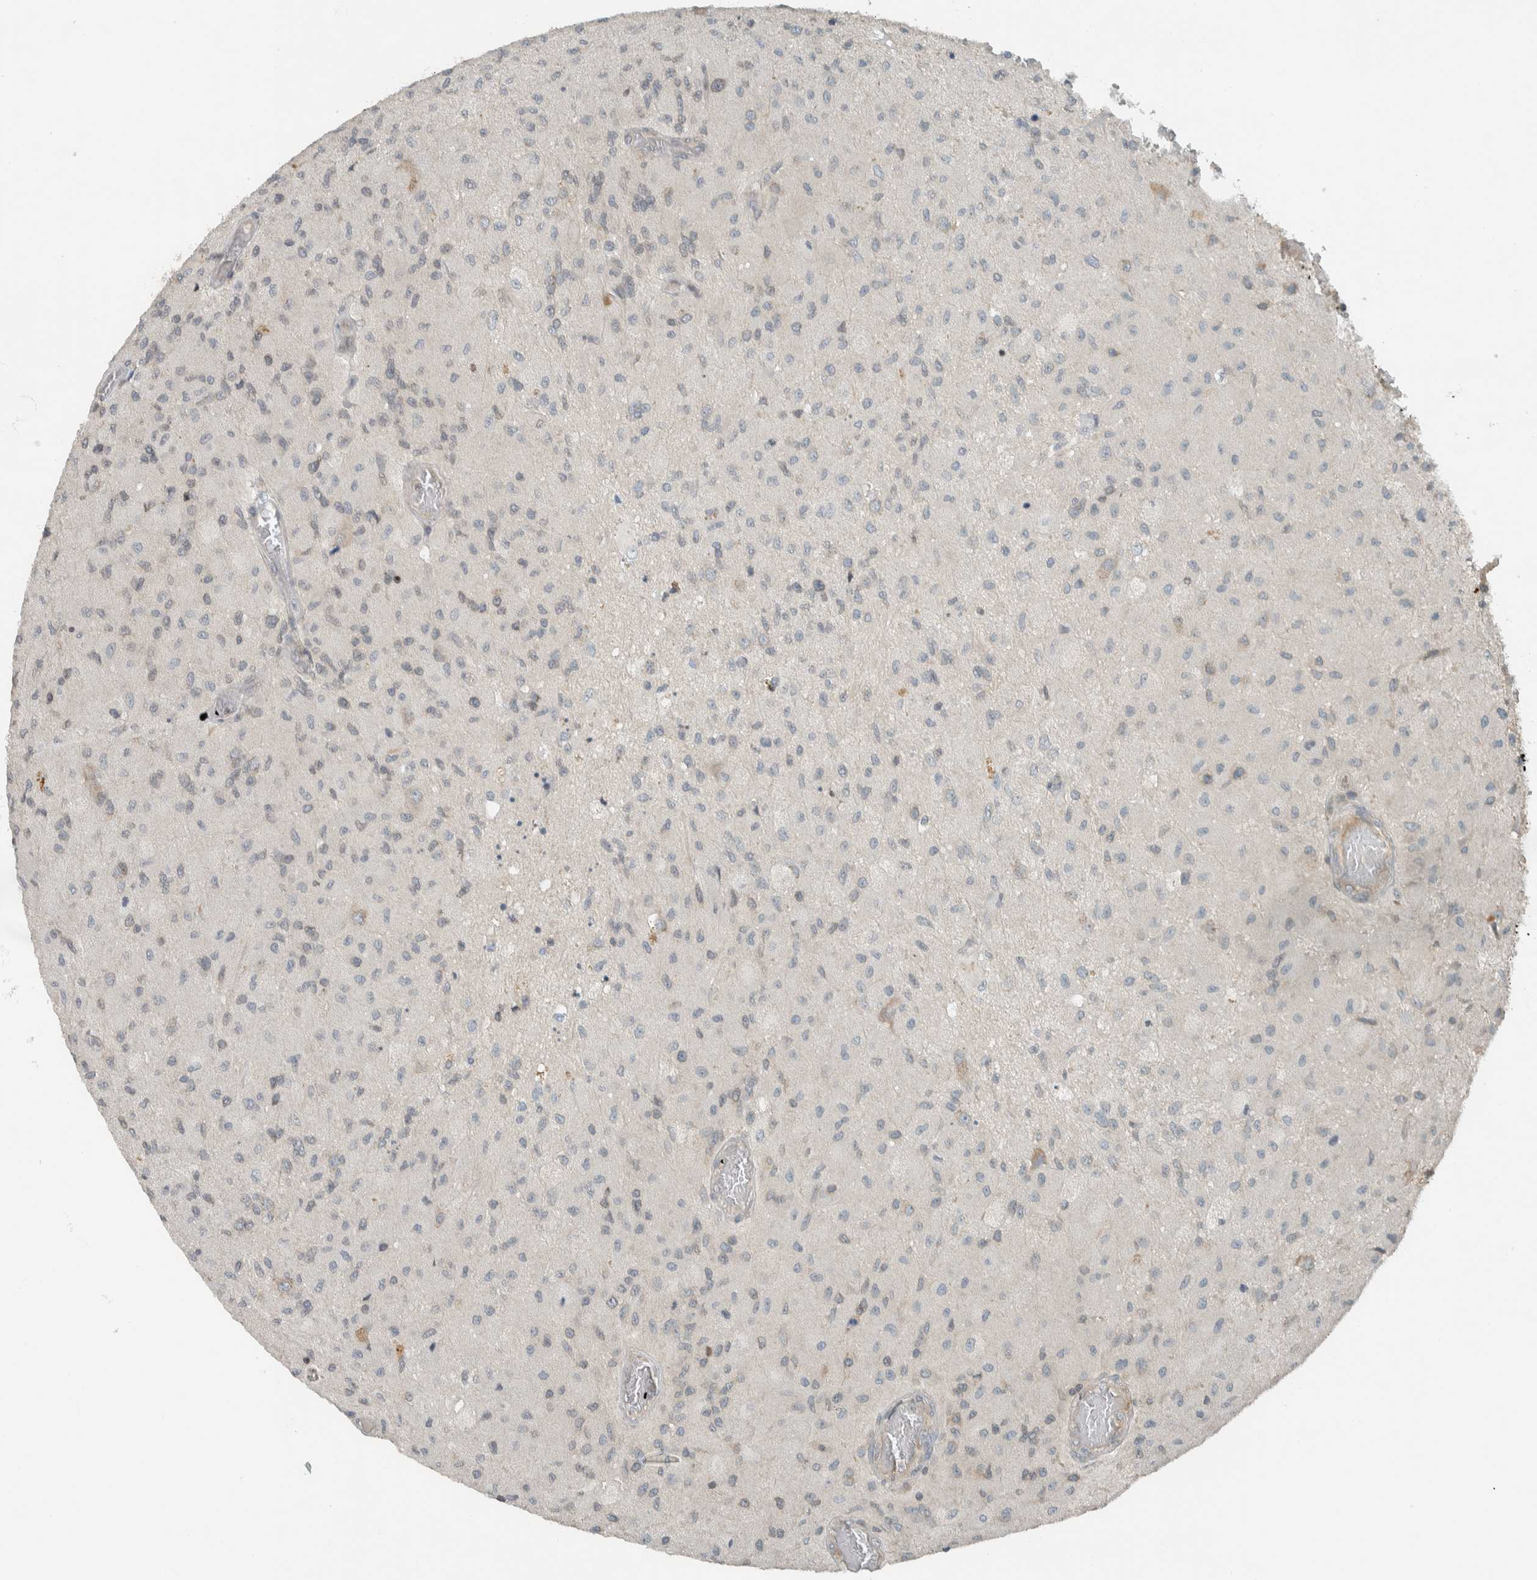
{"staining": {"intensity": "negative", "quantity": "none", "location": "none"}, "tissue": "glioma", "cell_type": "Tumor cells", "image_type": "cancer", "snomed": [{"axis": "morphology", "description": "Normal tissue, NOS"}, {"axis": "morphology", "description": "Glioma, malignant, High grade"}, {"axis": "topography", "description": "Cerebral cortex"}], "caption": "DAB (3,3'-diaminobenzidine) immunohistochemical staining of malignant high-grade glioma displays no significant expression in tumor cells.", "gene": "SEL1L", "patient": {"sex": "male", "age": 77}}